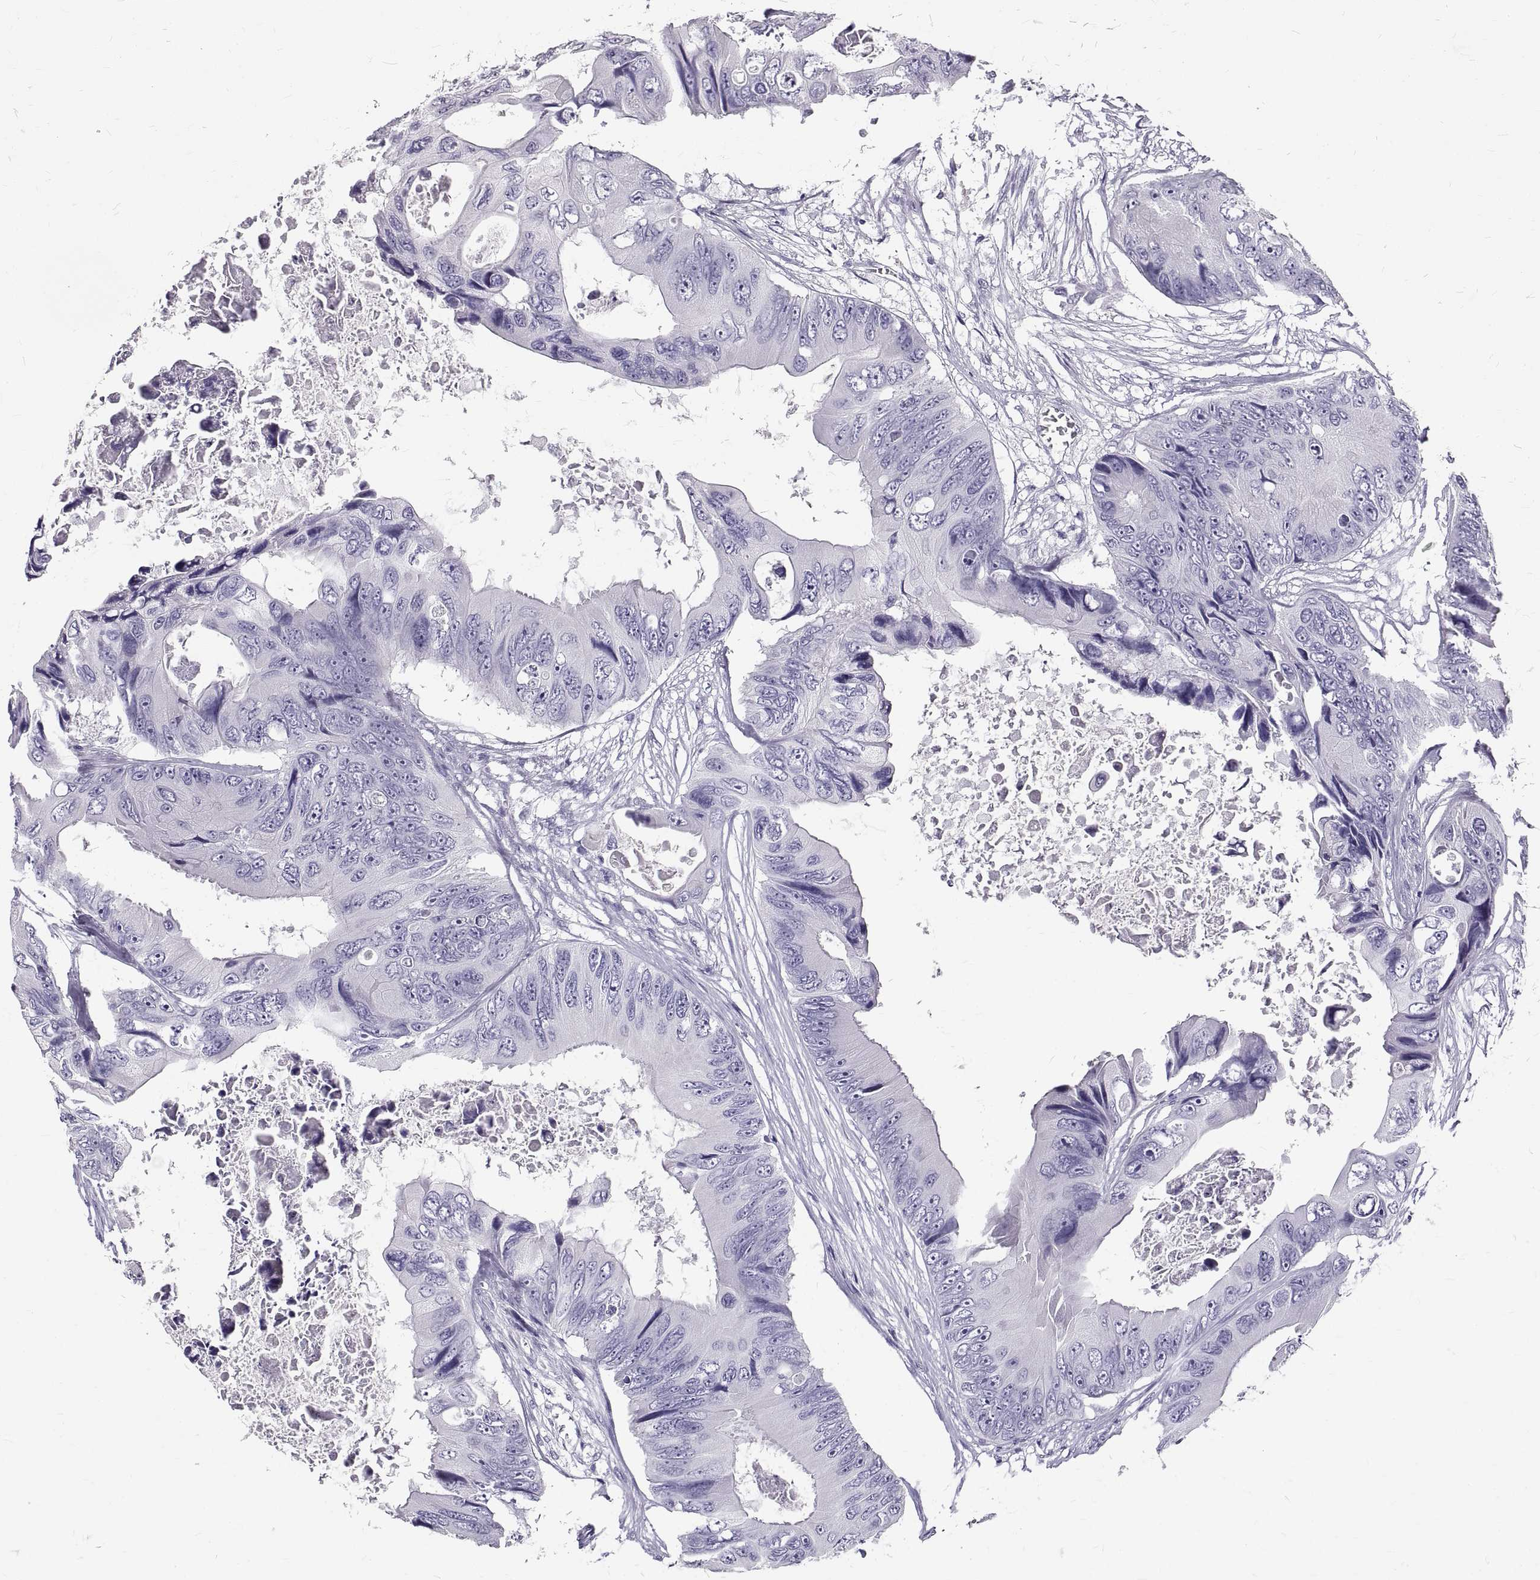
{"staining": {"intensity": "negative", "quantity": "none", "location": "none"}, "tissue": "colorectal cancer", "cell_type": "Tumor cells", "image_type": "cancer", "snomed": [{"axis": "morphology", "description": "Adenocarcinoma, NOS"}, {"axis": "topography", "description": "Rectum"}], "caption": "Protein analysis of adenocarcinoma (colorectal) shows no significant expression in tumor cells. Brightfield microscopy of immunohistochemistry stained with DAB (brown) and hematoxylin (blue), captured at high magnification.", "gene": "GNG12", "patient": {"sex": "male", "age": 63}}